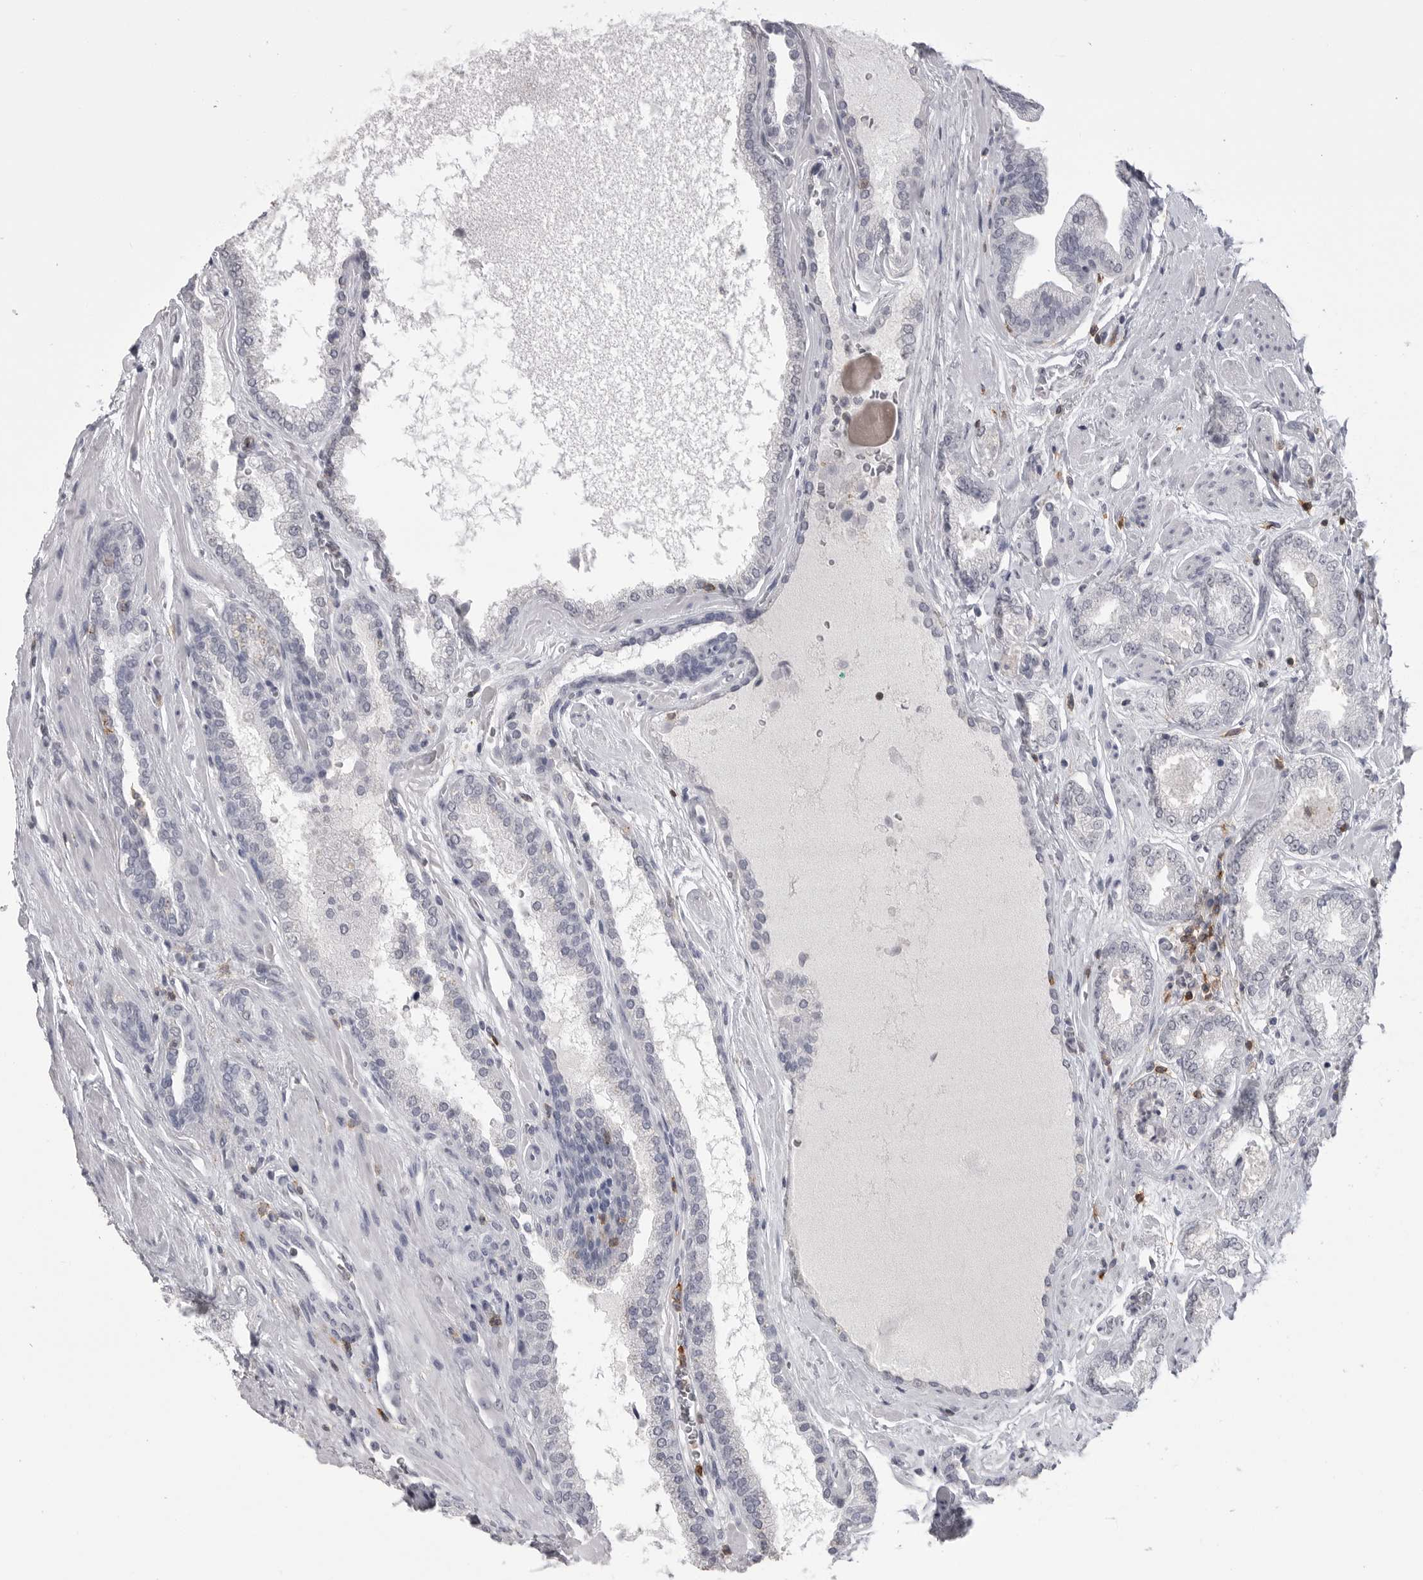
{"staining": {"intensity": "negative", "quantity": "none", "location": "none"}, "tissue": "prostate cancer", "cell_type": "Tumor cells", "image_type": "cancer", "snomed": [{"axis": "morphology", "description": "Adenocarcinoma, Low grade"}, {"axis": "topography", "description": "Prostate"}], "caption": "Immunohistochemistry (IHC) of human adenocarcinoma (low-grade) (prostate) displays no positivity in tumor cells. (Immunohistochemistry, brightfield microscopy, high magnification).", "gene": "ITGAL", "patient": {"sex": "male", "age": 62}}